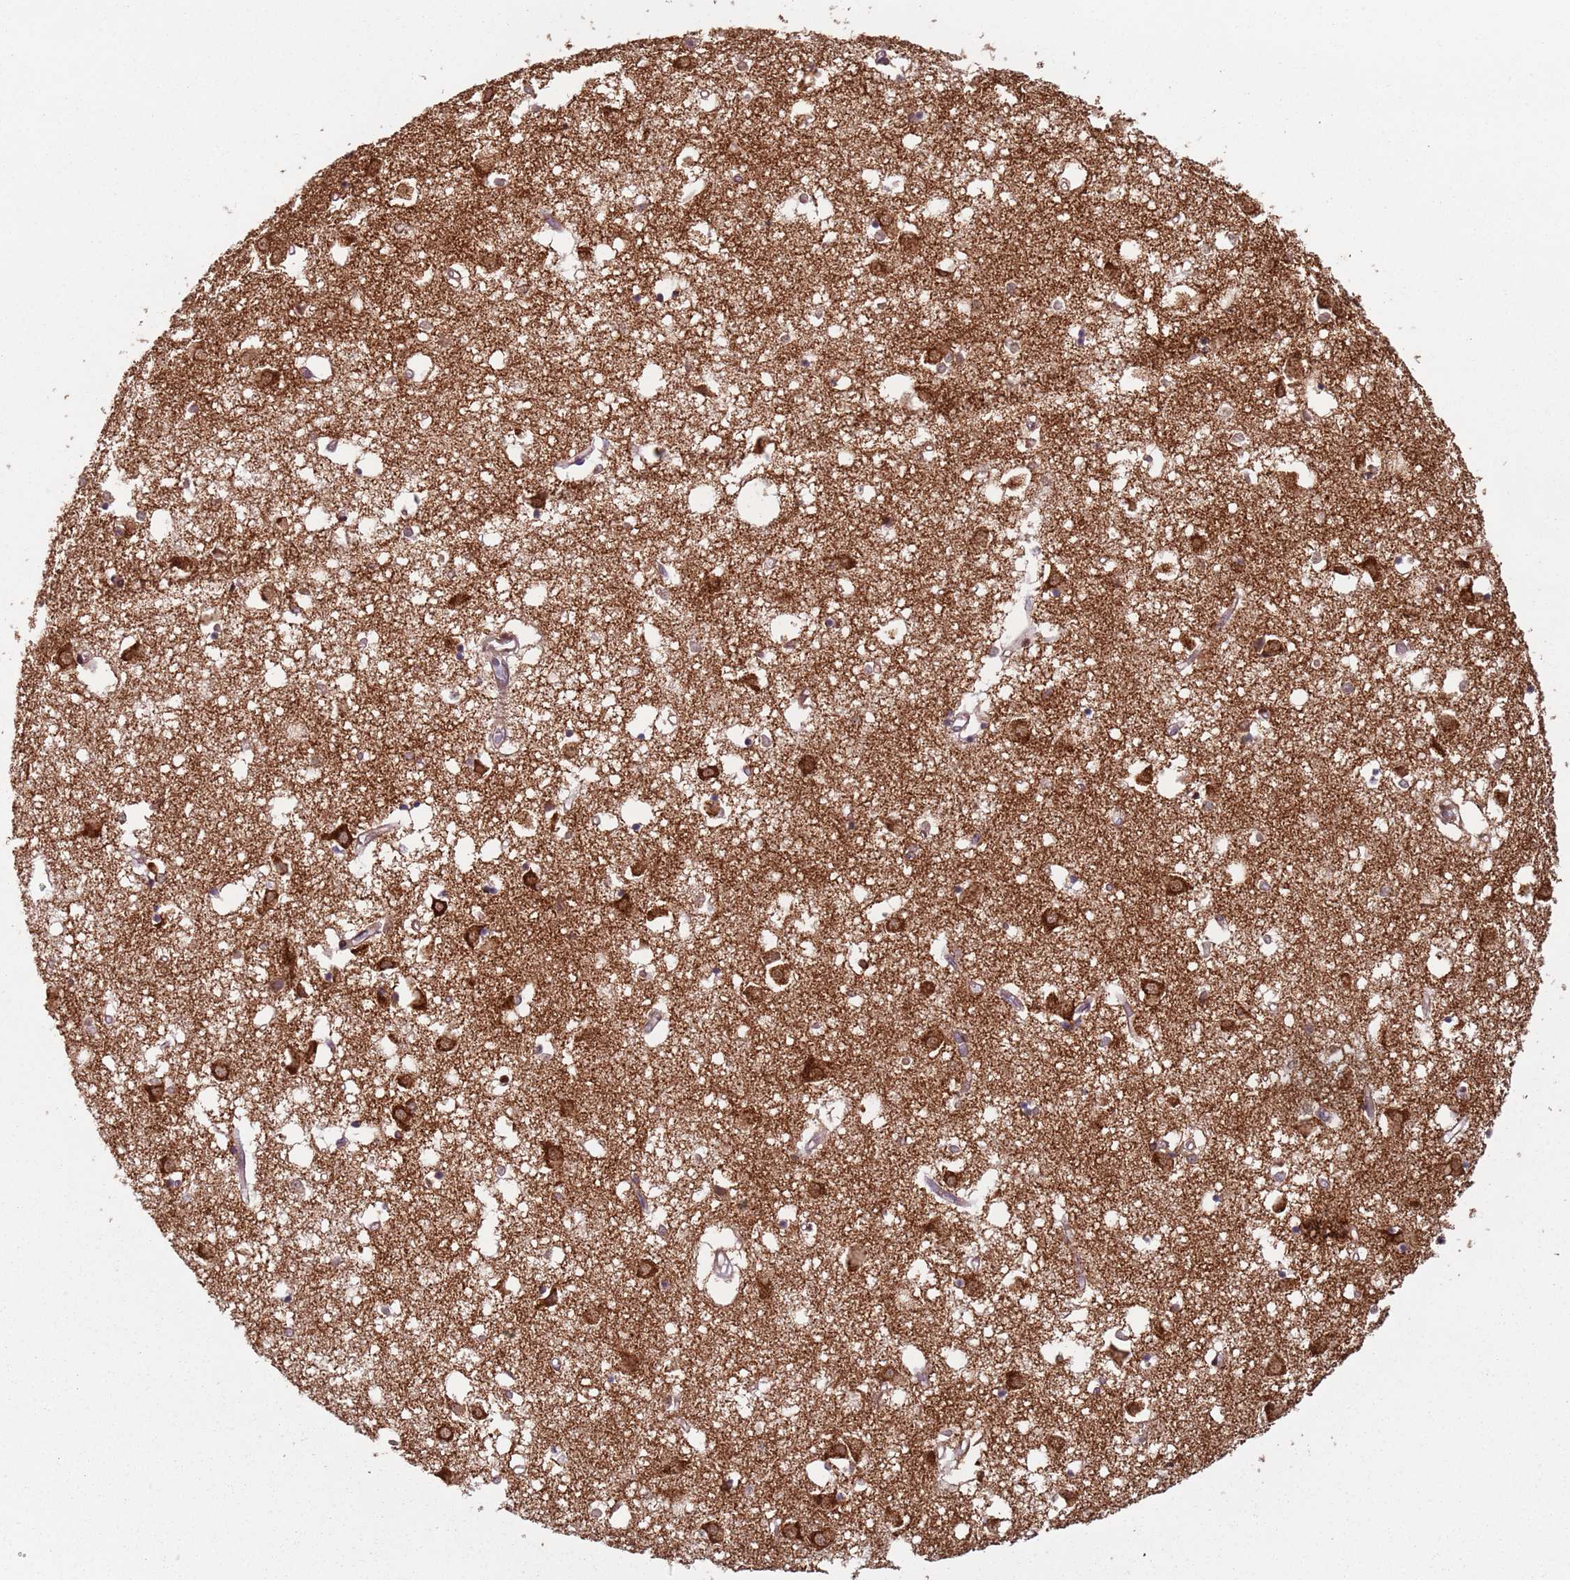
{"staining": {"intensity": "moderate", "quantity": "<25%", "location": "nuclear"}, "tissue": "caudate", "cell_type": "Glial cells", "image_type": "normal", "snomed": [{"axis": "morphology", "description": "Normal tissue, NOS"}, {"axis": "topography", "description": "Lateral ventricle wall"}], "caption": "Immunohistochemistry (IHC) (DAB (3,3'-diaminobenzidine)) staining of normal human caudate demonstrates moderate nuclear protein positivity in approximately <25% of glial cells.", "gene": "HNRNPLL", "patient": {"sex": "male", "age": 70}}